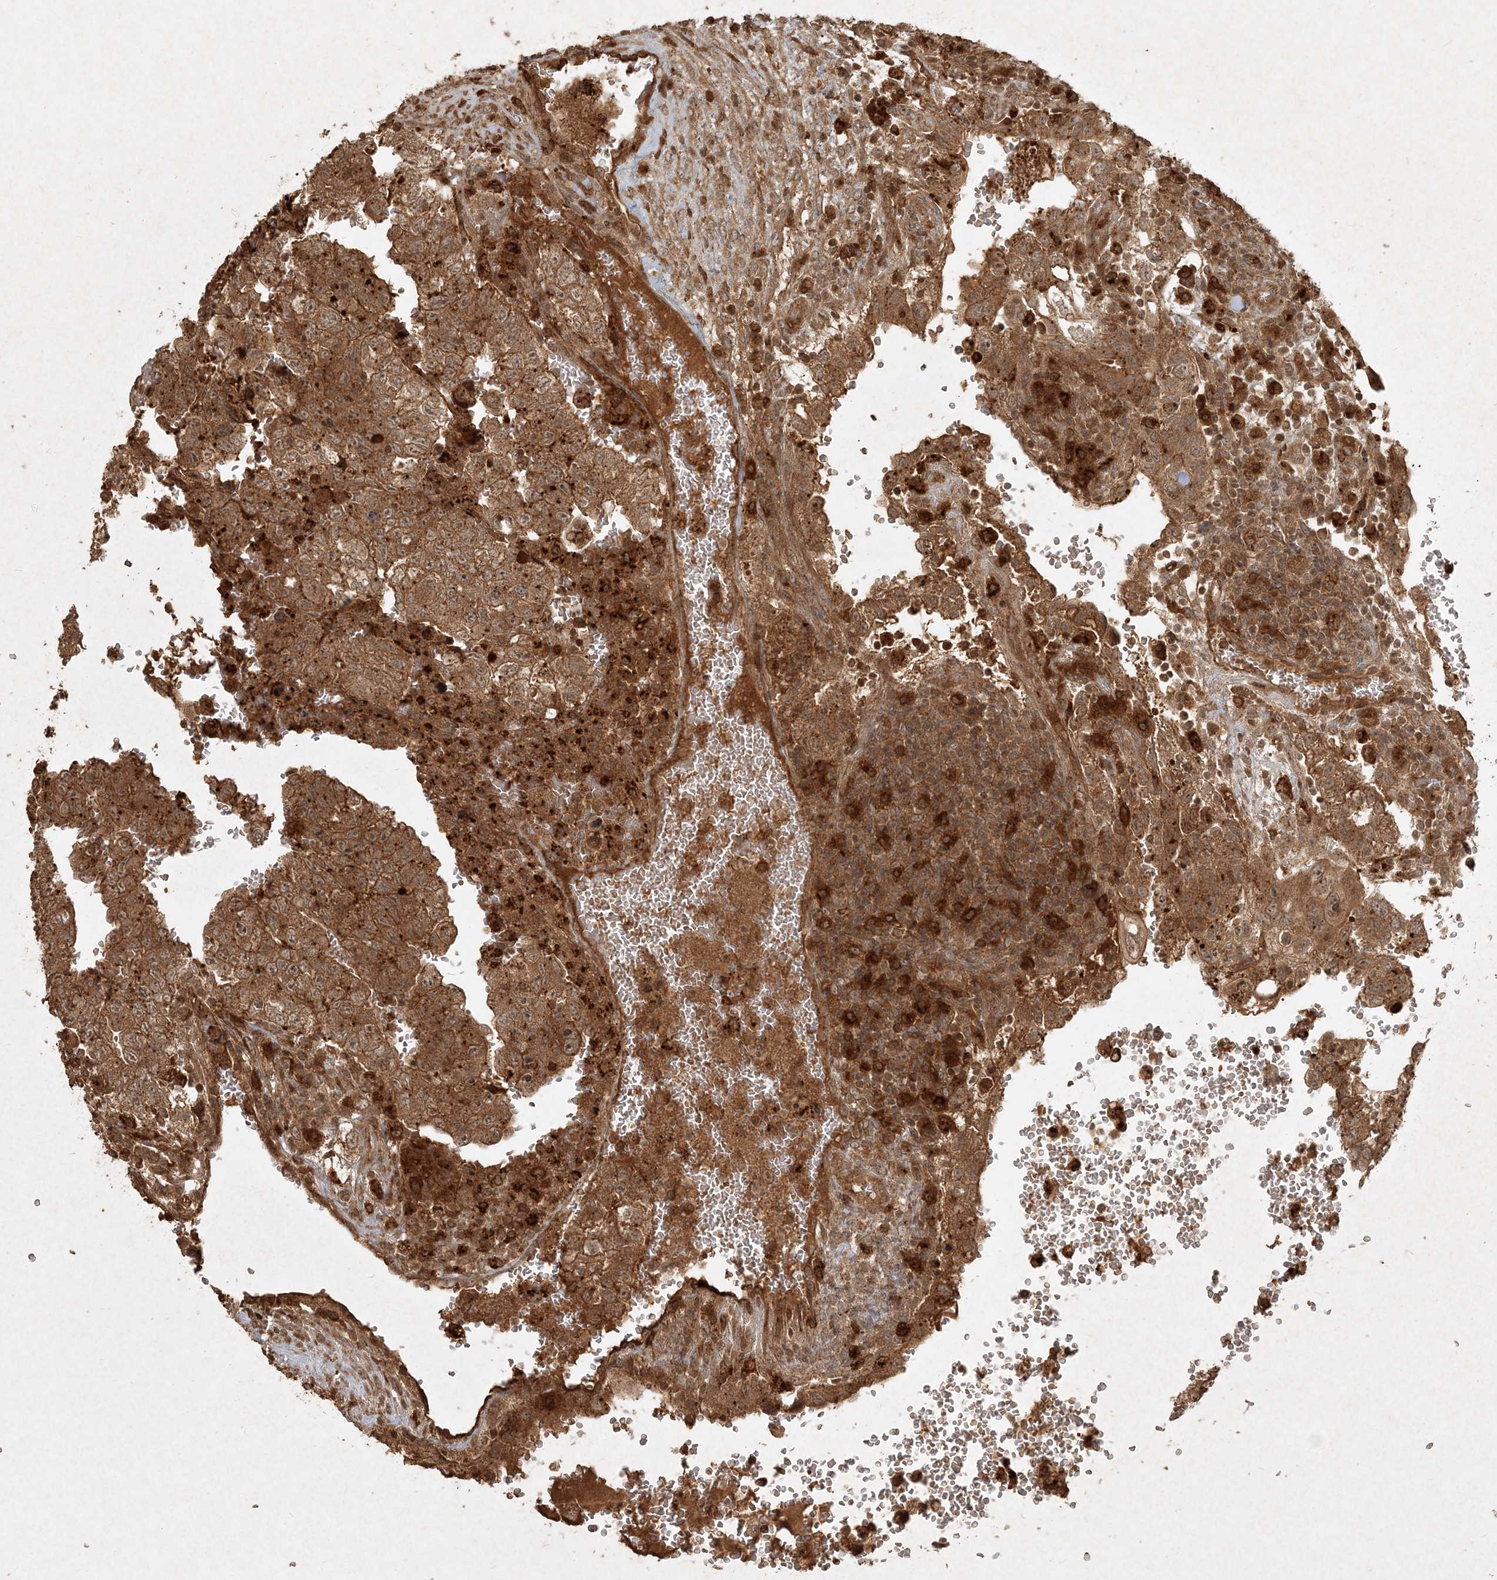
{"staining": {"intensity": "moderate", "quantity": ">75%", "location": "cytoplasmic/membranous"}, "tissue": "testis cancer", "cell_type": "Tumor cells", "image_type": "cancer", "snomed": [{"axis": "morphology", "description": "Carcinoma, Embryonal, NOS"}, {"axis": "topography", "description": "Testis"}], "caption": "This is an image of IHC staining of testis cancer (embryonal carcinoma), which shows moderate staining in the cytoplasmic/membranous of tumor cells.", "gene": "NARS1", "patient": {"sex": "male", "age": 36}}